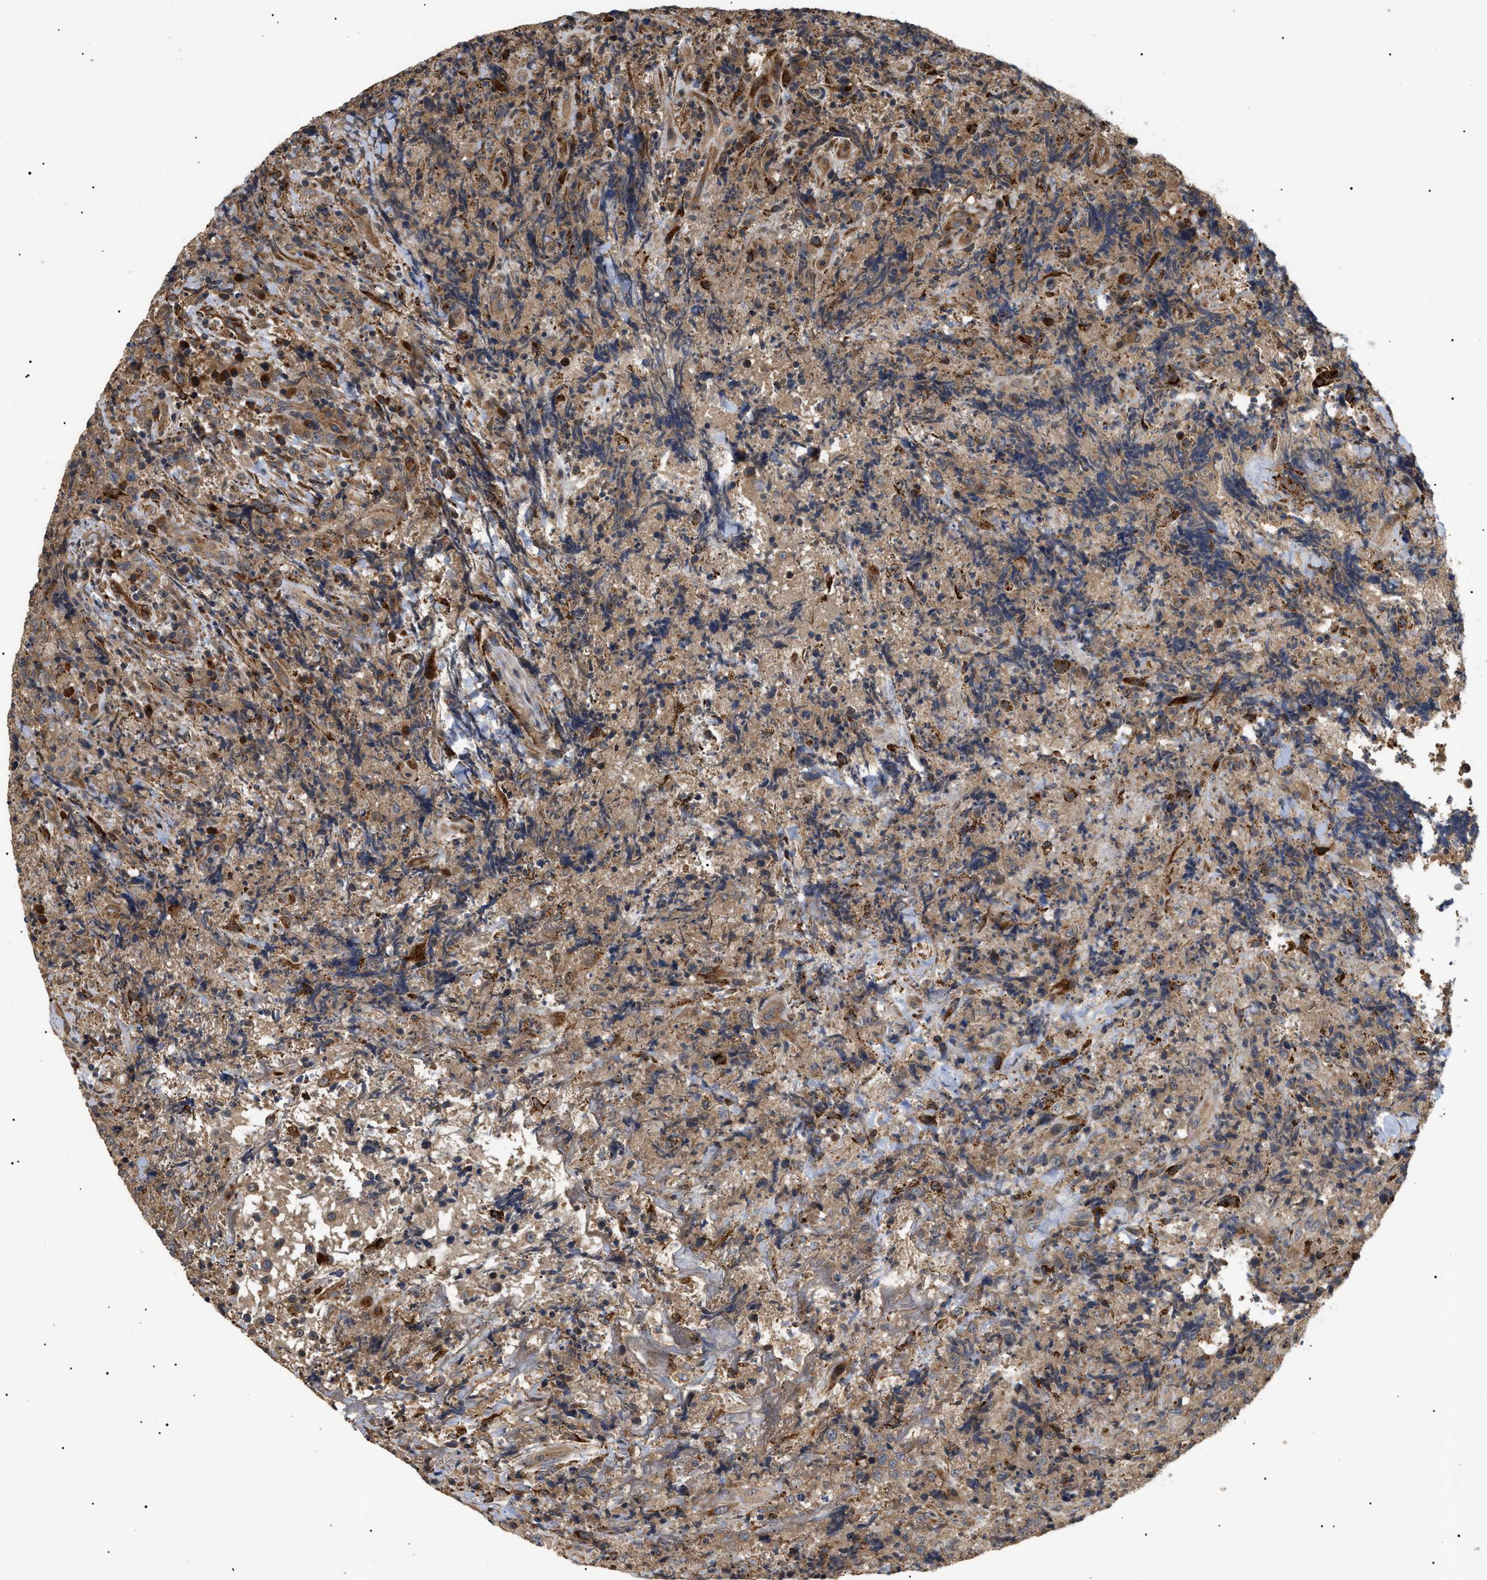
{"staining": {"intensity": "weak", "quantity": ">75%", "location": "cytoplasmic/membranous"}, "tissue": "lymphoma", "cell_type": "Tumor cells", "image_type": "cancer", "snomed": [{"axis": "morphology", "description": "Malignant lymphoma, non-Hodgkin's type, High grade"}, {"axis": "topography", "description": "Tonsil"}], "caption": "IHC photomicrograph of human malignant lymphoma, non-Hodgkin's type (high-grade) stained for a protein (brown), which shows low levels of weak cytoplasmic/membranous positivity in about >75% of tumor cells.", "gene": "ASTL", "patient": {"sex": "female", "age": 36}}